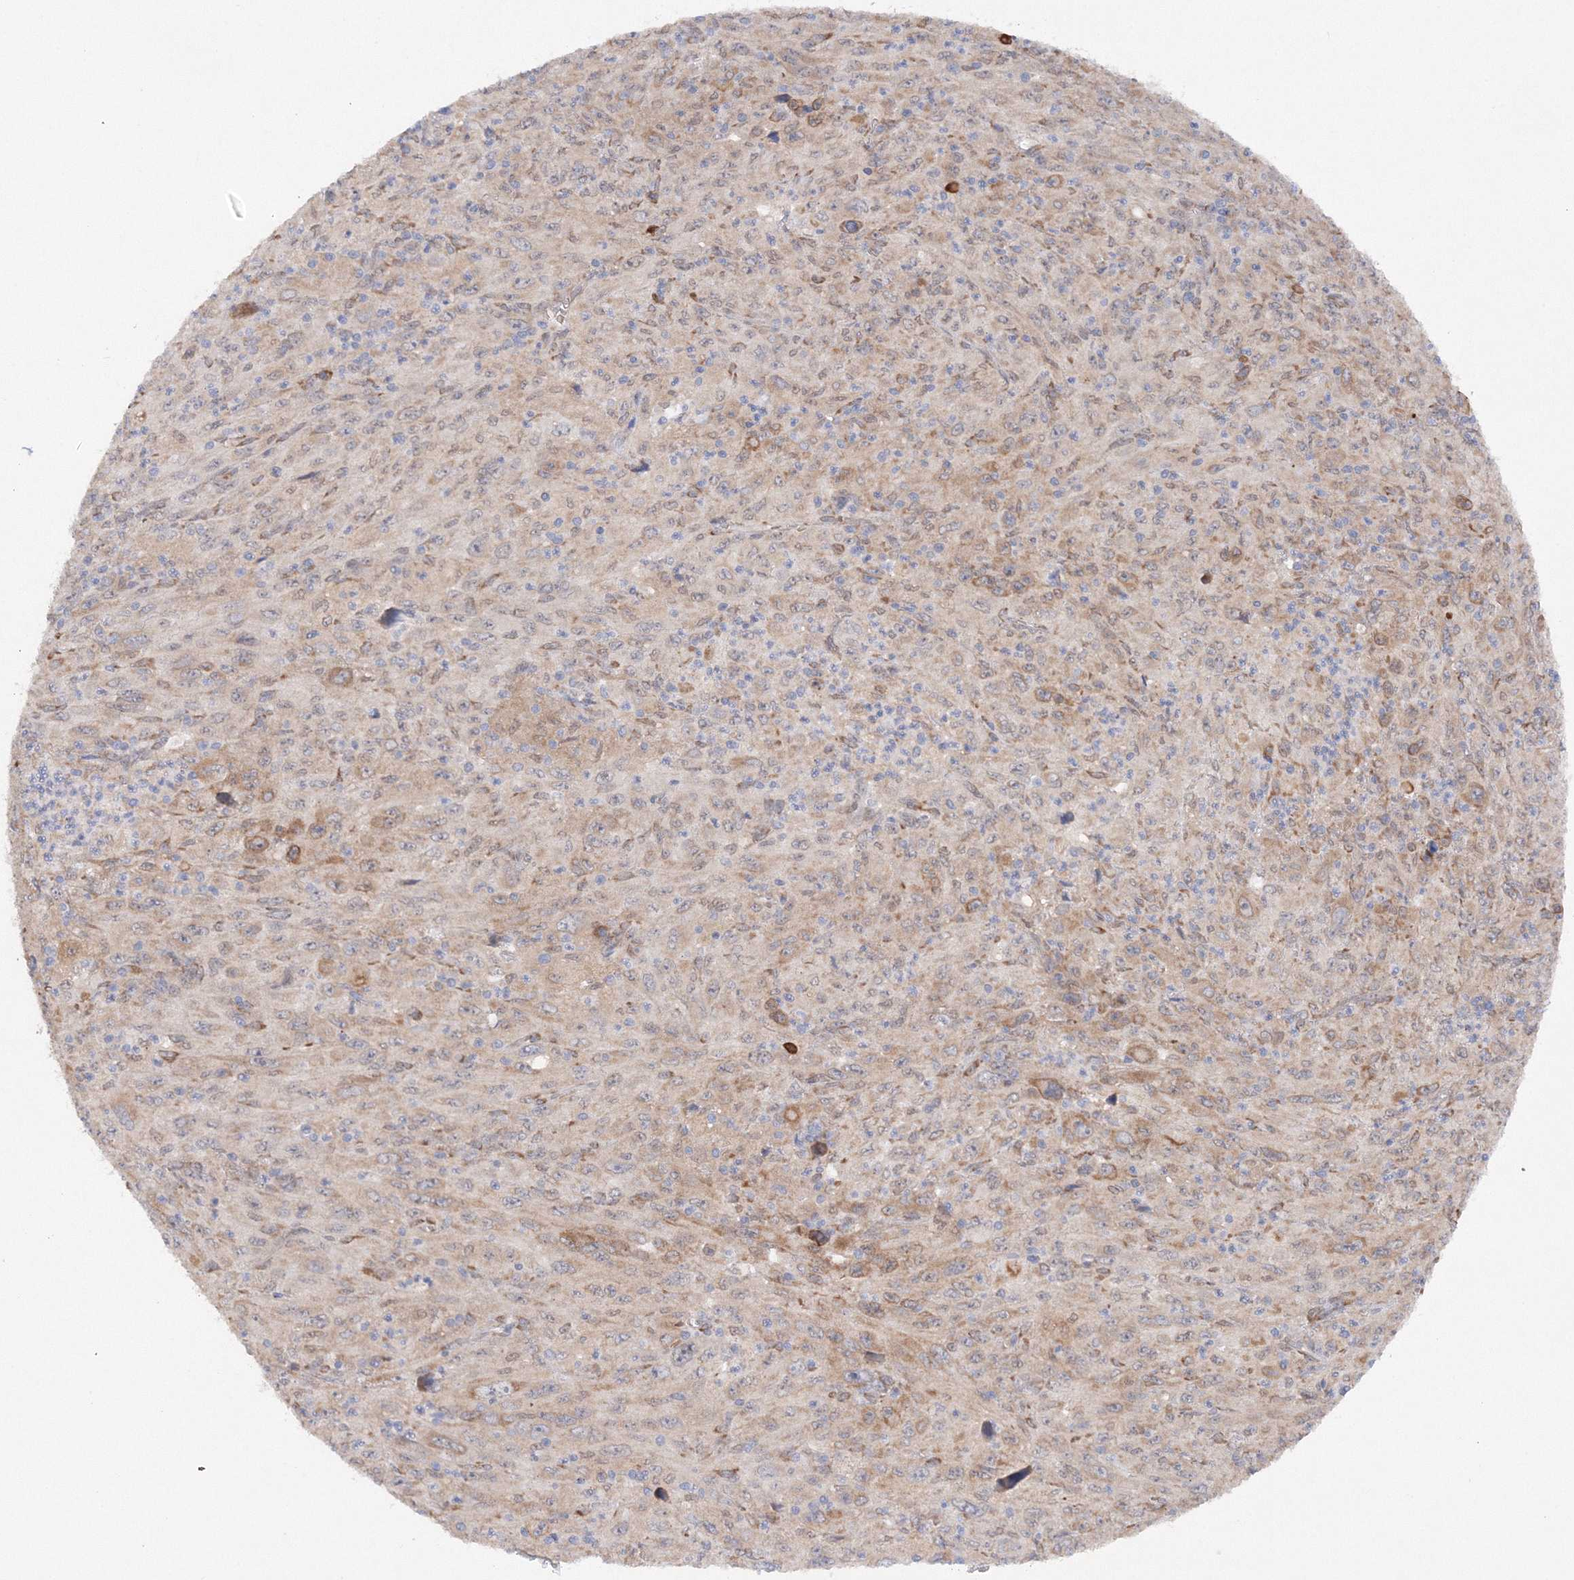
{"staining": {"intensity": "weak", "quantity": "25%-75%", "location": "cytoplasmic/membranous"}, "tissue": "melanoma", "cell_type": "Tumor cells", "image_type": "cancer", "snomed": [{"axis": "morphology", "description": "Malignant melanoma, Metastatic site"}, {"axis": "topography", "description": "Skin"}], "caption": "Weak cytoplasmic/membranous protein staining is appreciated in about 25%-75% of tumor cells in malignant melanoma (metastatic site). (Stains: DAB in brown, nuclei in blue, Microscopy: brightfield microscopy at high magnification).", "gene": "DIS3L2", "patient": {"sex": "female", "age": 56}}